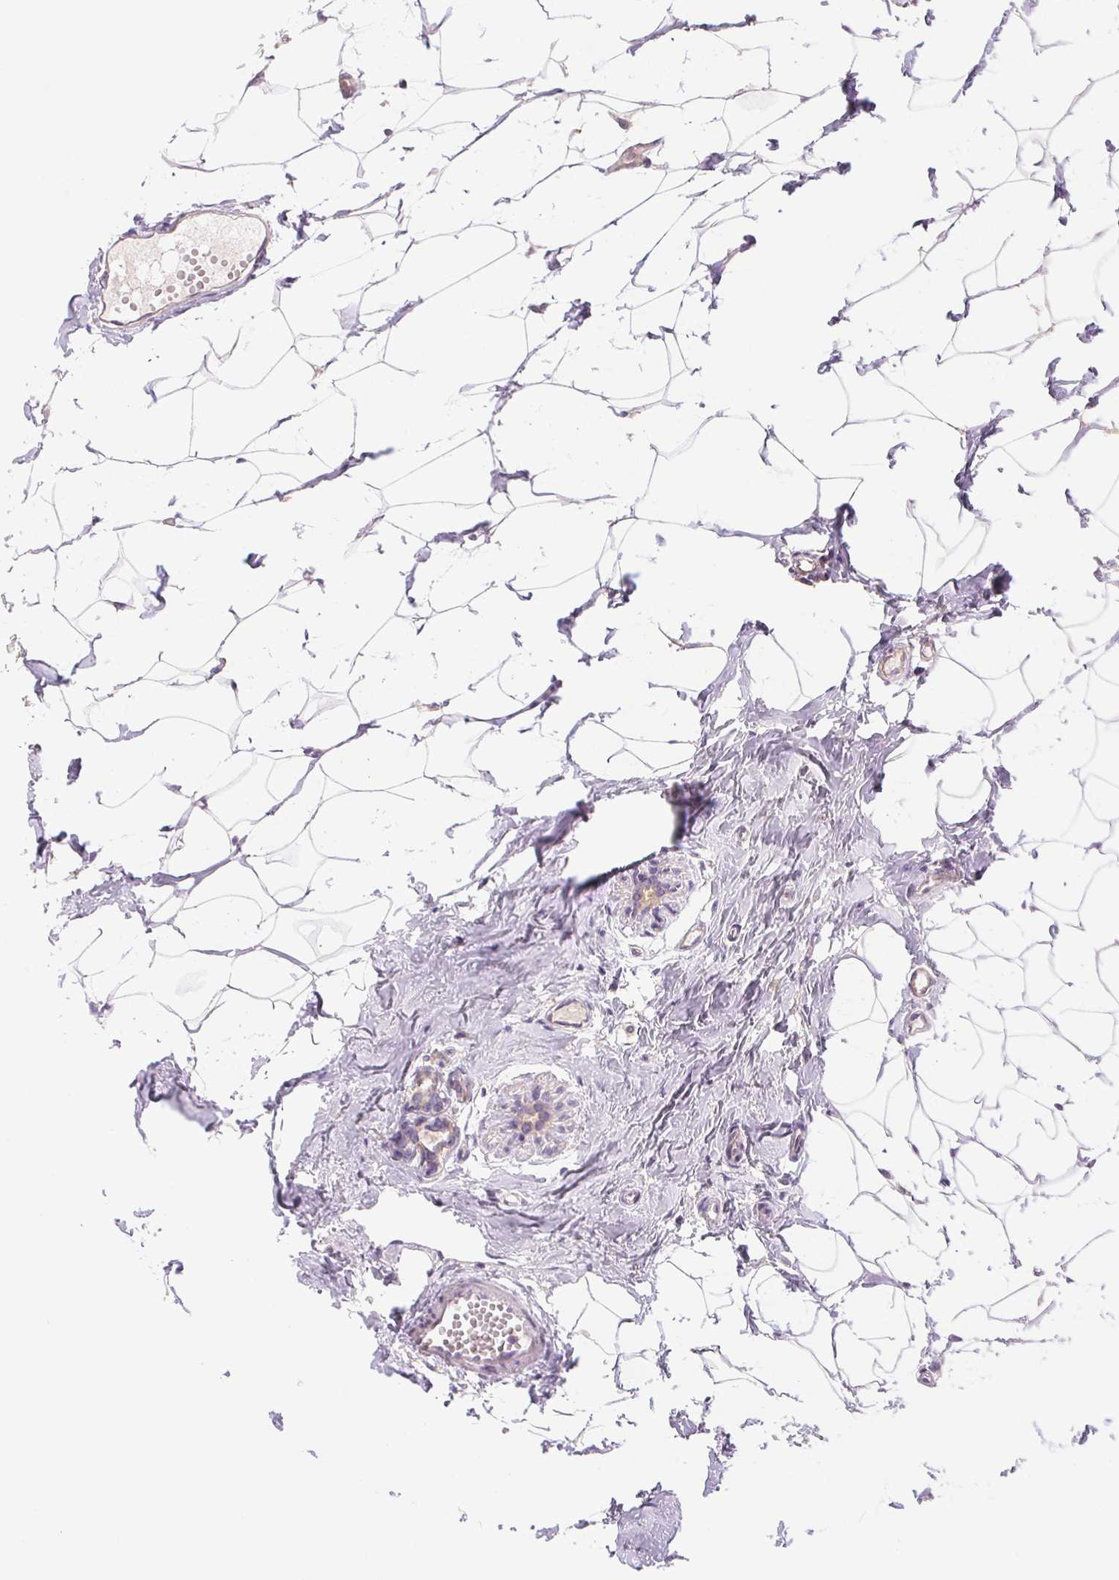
{"staining": {"intensity": "negative", "quantity": "none", "location": "none"}, "tissue": "breast cancer", "cell_type": "Tumor cells", "image_type": "cancer", "snomed": [{"axis": "morphology", "description": "Duct carcinoma"}, {"axis": "topography", "description": "Breast"}], "caption": "Tumor cells show no significant protein expression in breast cancer.", "gene": "PRKAA1", "patient": {"sex": "female", "age": 40}}